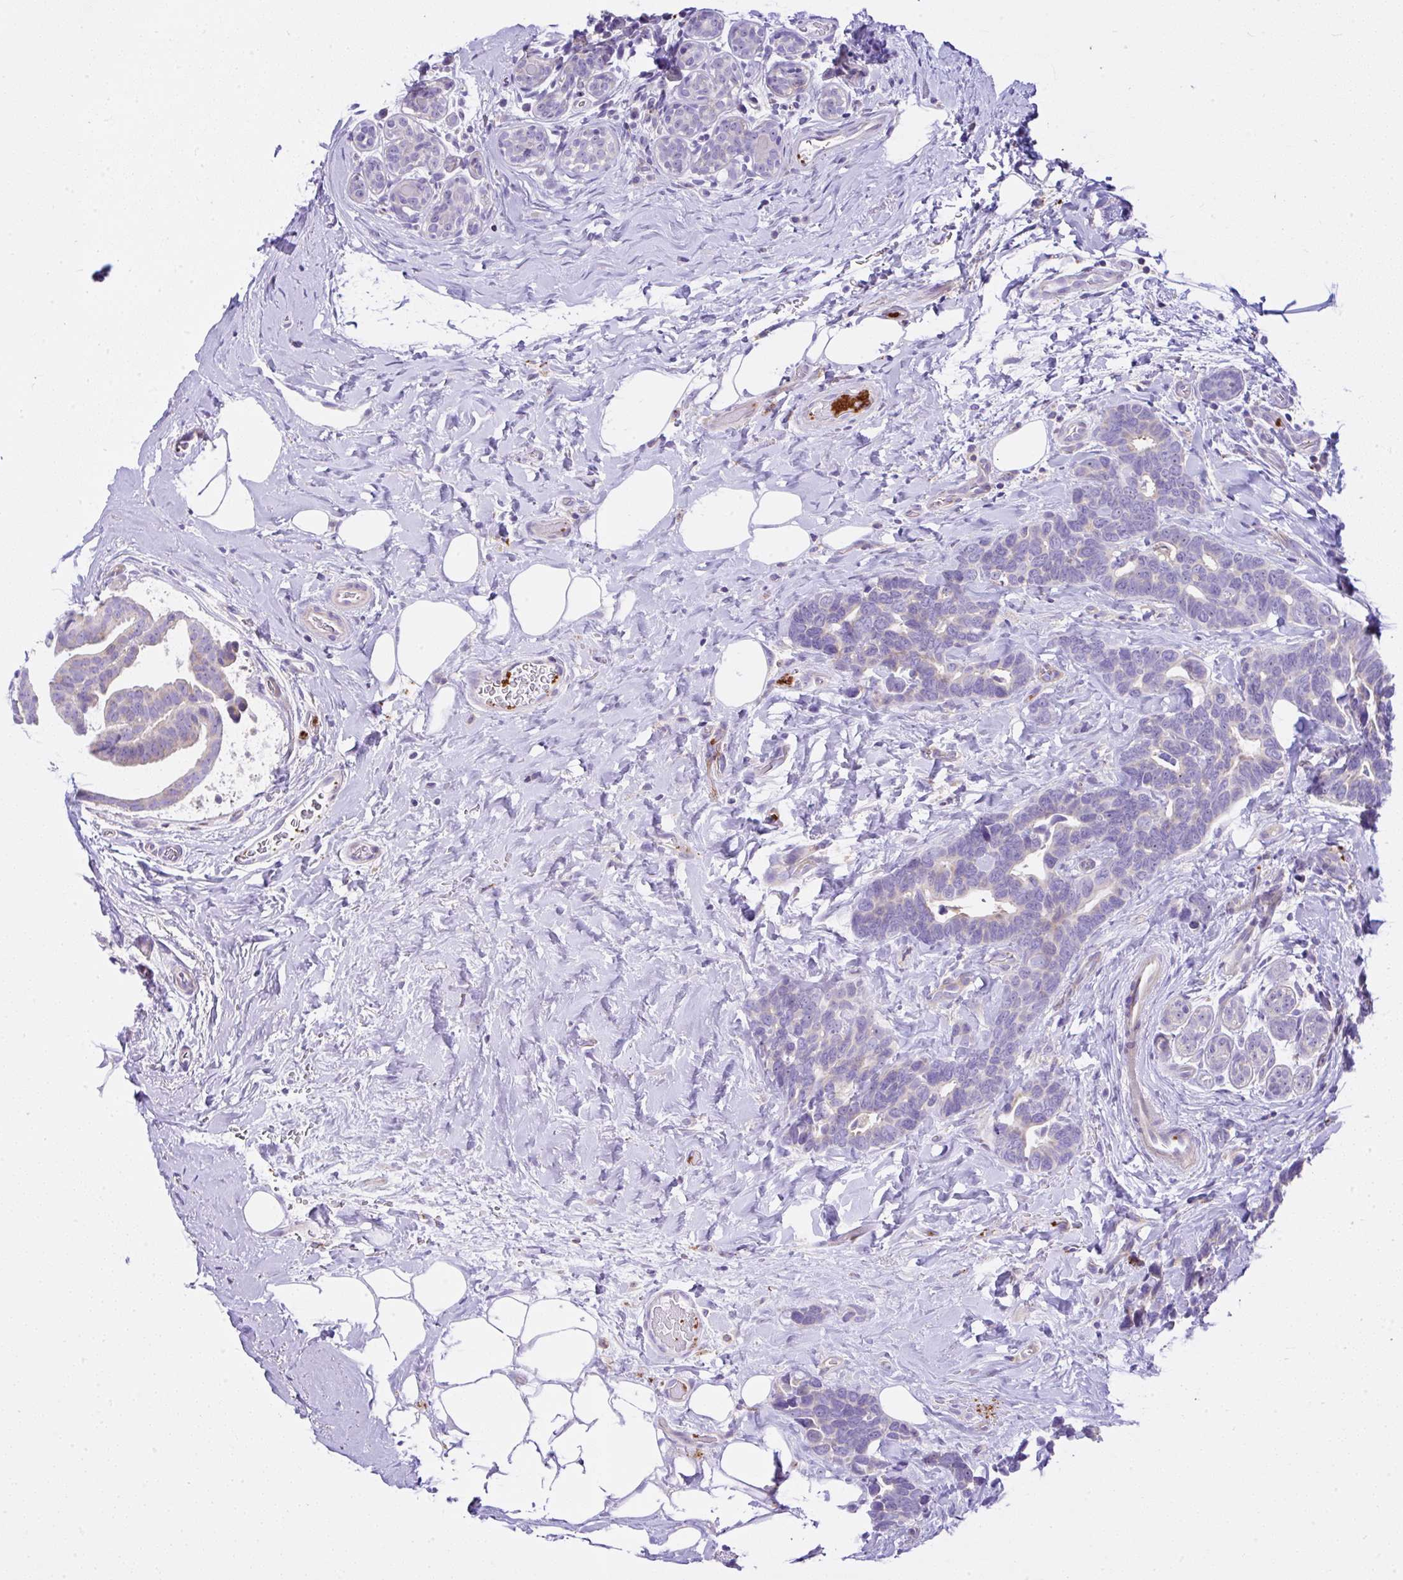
{"staining": {"intensity": "negative", "quantity": "none", "location": "none"}, "tissue": "breast cancer", "cell_type": "Tumor cells", "image_type": "cancer", "snomed": [{"axis": "morphology", "description": "Duct carcinoma"}, {"axis": "topography", "description": "Breast"}], "caption": "Intraductal carcinoma (breast) stained for a protein using immunohistochemistry shows no positivity tumor cells.", "gene": "CCDC142", "patient": {"sex": "female", "age": 71}}